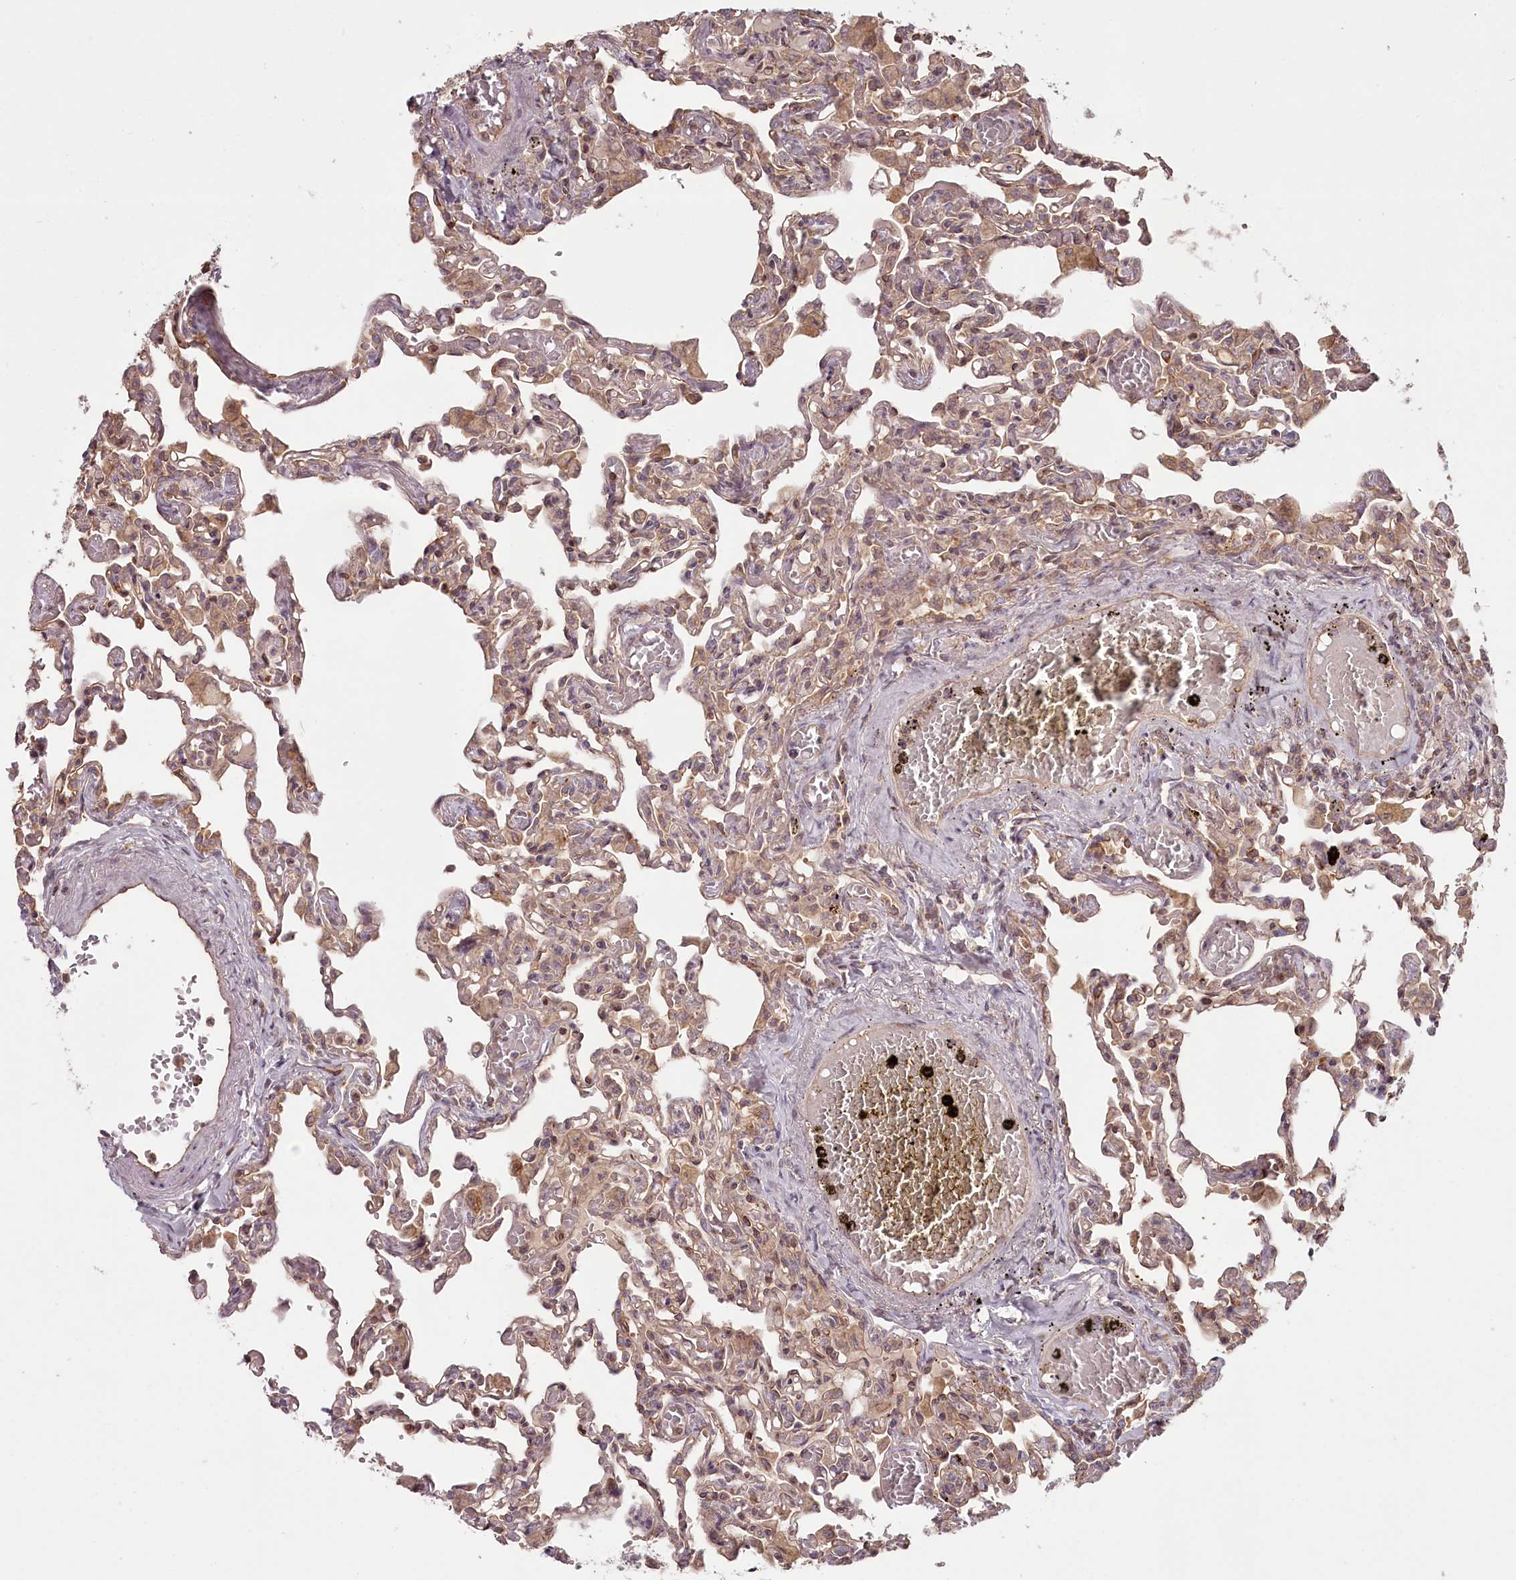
{"staining": {"intensity": "weak", "quantity": ">75%", "location": "cytoplasmic/membranous"}, "tissue": "lung", "cell_type": "Alveolar cells", "image_type": "normal", "snomed": [{"axis": "morphology", "description": "Normal tissue, NOS"}, {"axis": "topography", "description": "Bronchus"}, {"axis": "topography", "description": "Lung"}], "caption": "Weak cytoplasmic/membranous protein positivity is present in approximately >75% of alveolar cells in lung. Using DAB (3,3'-diaminobenzidine) (brown) and hematoxylin (blue) stains, captured at high magnification using brightfield microscopy.", "gene": "TMIE", "patient": {"sex": "female", "age": 49}}